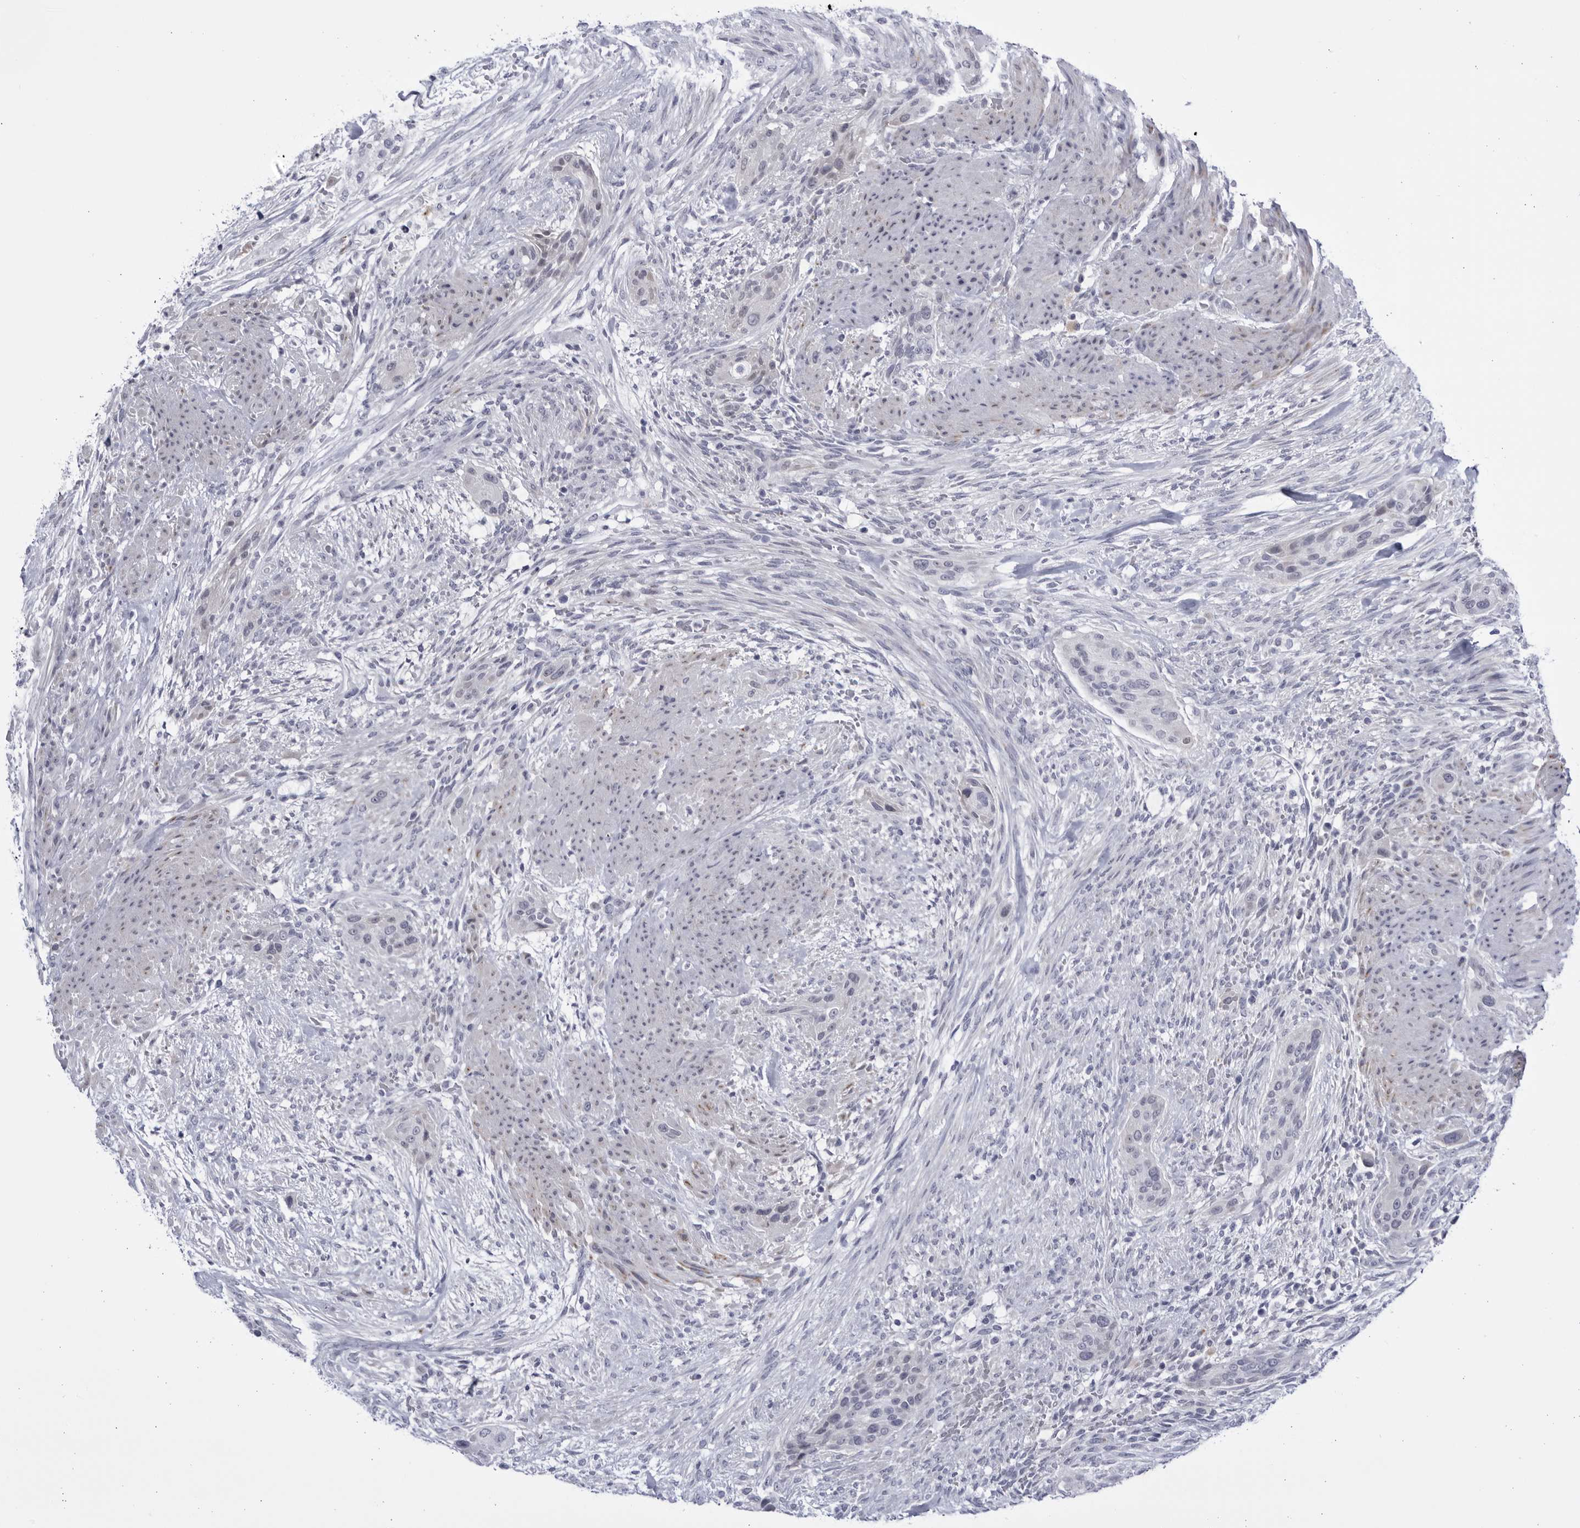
{"staining": {"intensity": "negative", "quantity": "none", "location": "none"}, "tissue": "urothelial cancer", "cell_type": "Tumor cells", "image_type": "cancer", "snomed": [{"axis": "morphology", "description": "Urothelial carcinoma, High grade"}, {"axis": "topography", "description": "Urinary bladder"}], "caption": "Immunohistochemistry of urothelial cancer shows no positivity in tumor cells.", "gene": "CCDC181", "patient": {"sex": "male", "age": 35}}